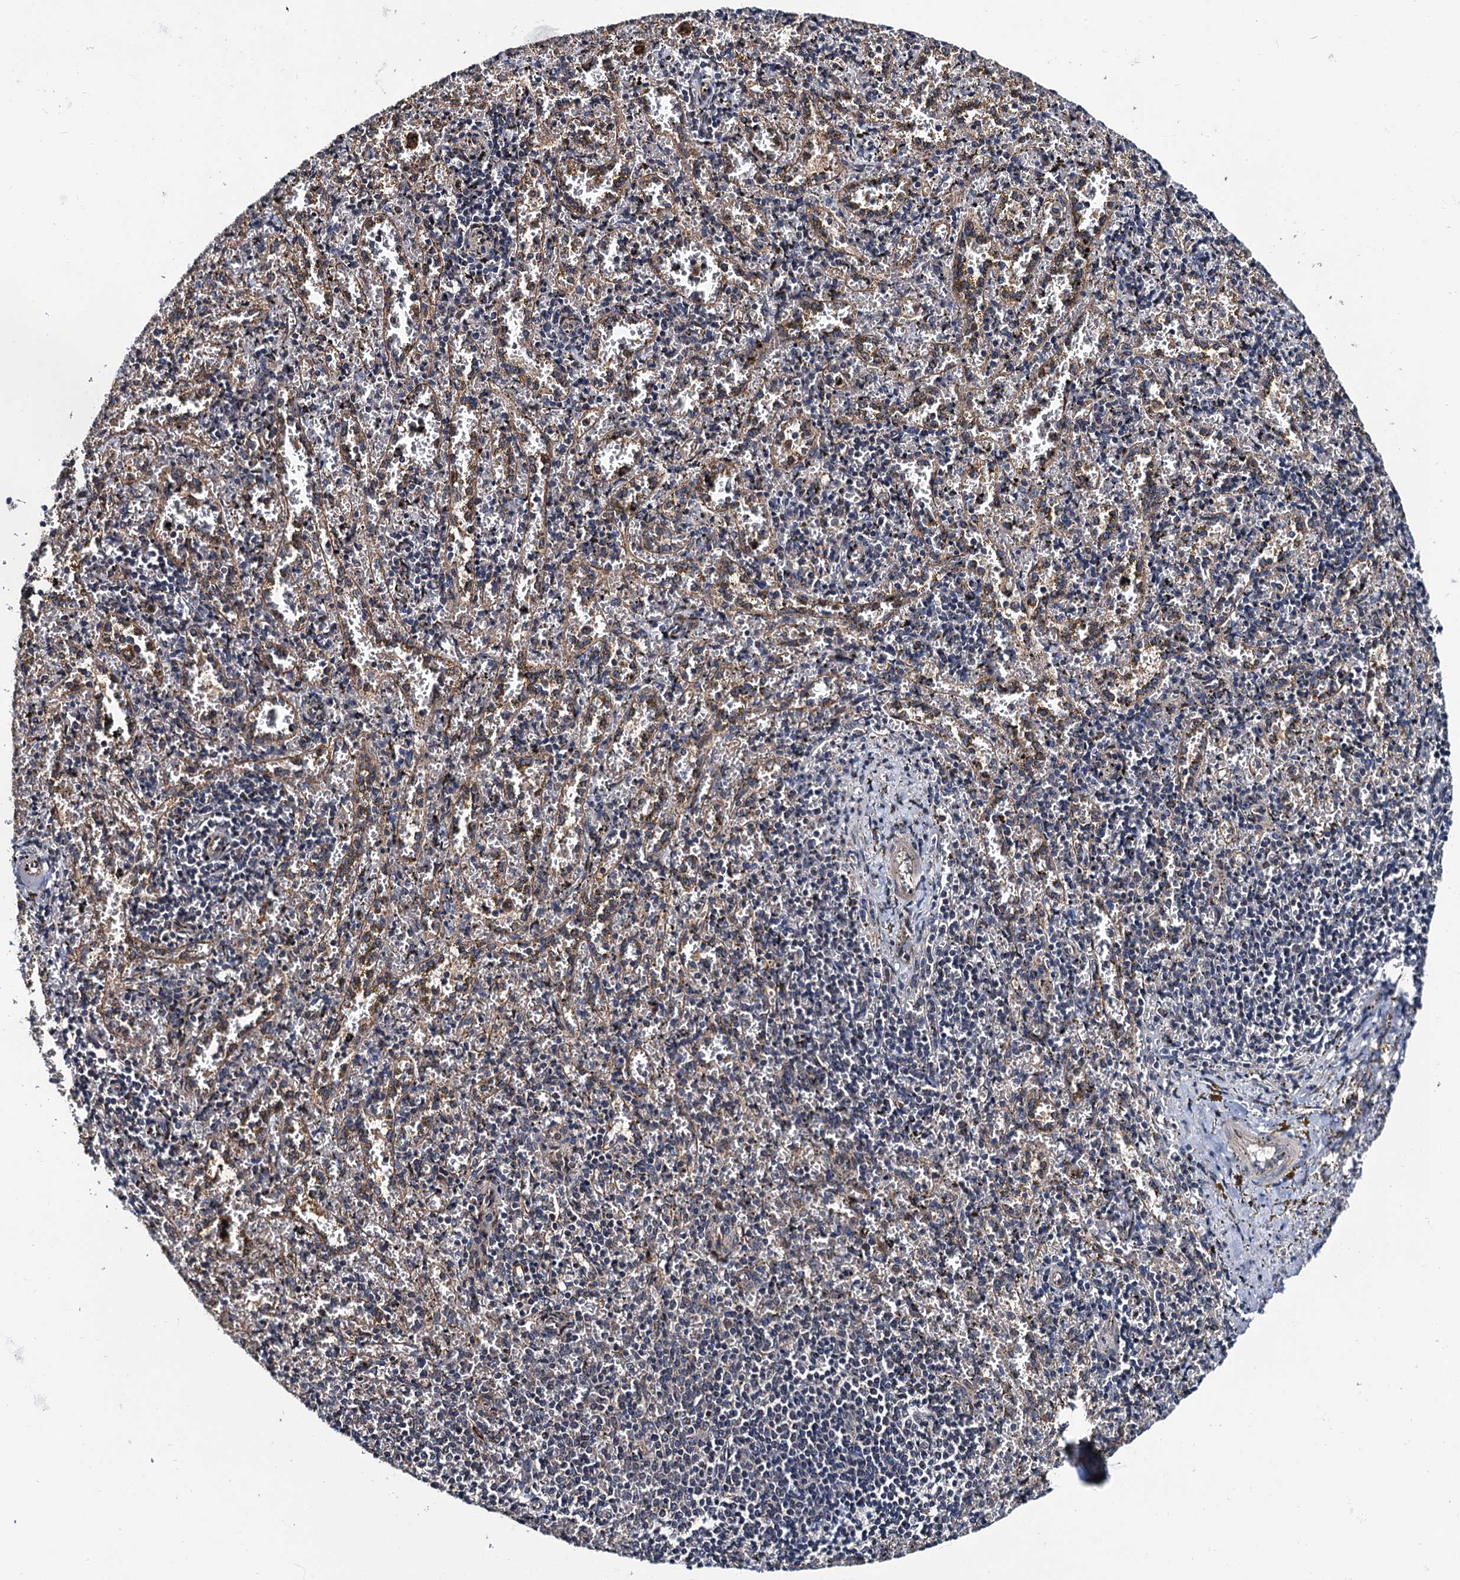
{"staining": {"intensity": "negative", "quantity": "none", "location": "none"}, "tissue": "spleen", "cell_type": "Cells in red pulp", "image_type": "normal", "snomed": [{"axis": "morphology", "description": "Normal tissue, NOS"}, {"axis": "topography", "description": "Spleen"}], "caption": "IHC histopathology image of benign spleen stained for a protein (brown), which demonstrates no expression in cells in red pulp. The staining is performed using DAB (3,3'-diaminobenzidine) brown chromogen with nuclei counter-stained in using hematoxylin.", "gene": "NAA16", "patient": {"sex": "male", "age": 11}}